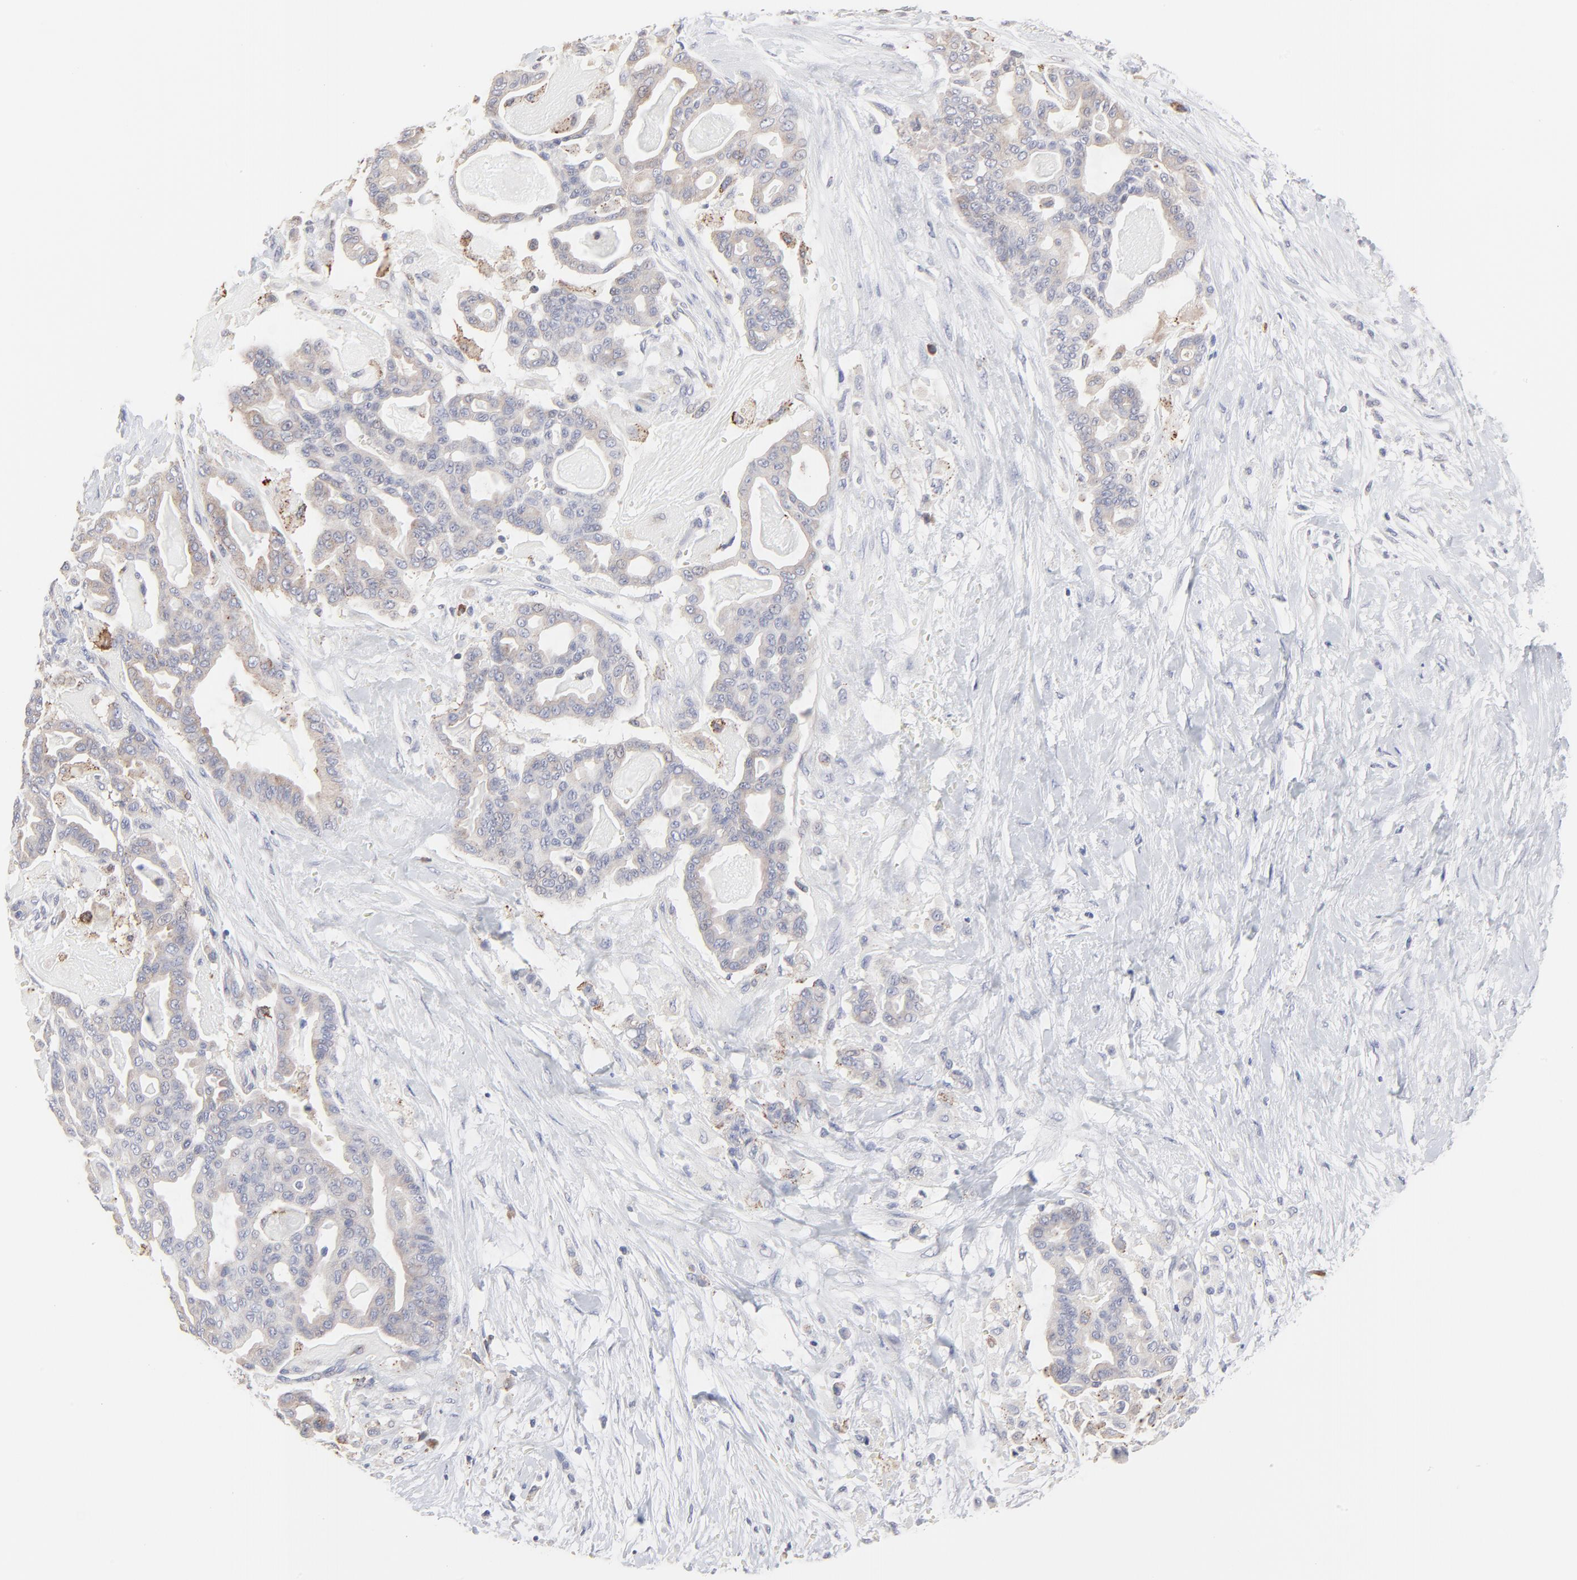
{"staining": {"intensity": "weak", "quantity": ">75%", "location": "cytoplasmic/membranous"}, "tissue": "pancreatic cancer", "cell_type": "Tumor cells", "image_type": "cancer", "snomed": [{"axis": "morphology", "description": "Adenocarcinoma, NOS"}, {"axis": "topography", "description": "Pancreas"}], "caption": "The immunohistochemical stain highlights weak cytoplasmic/membranous positivity in tumor cells of pancreatic cancer (adenocarcinoma) tissue.", "gene": "TRIM22", "patient": {"sex": "male", "age": 63}}